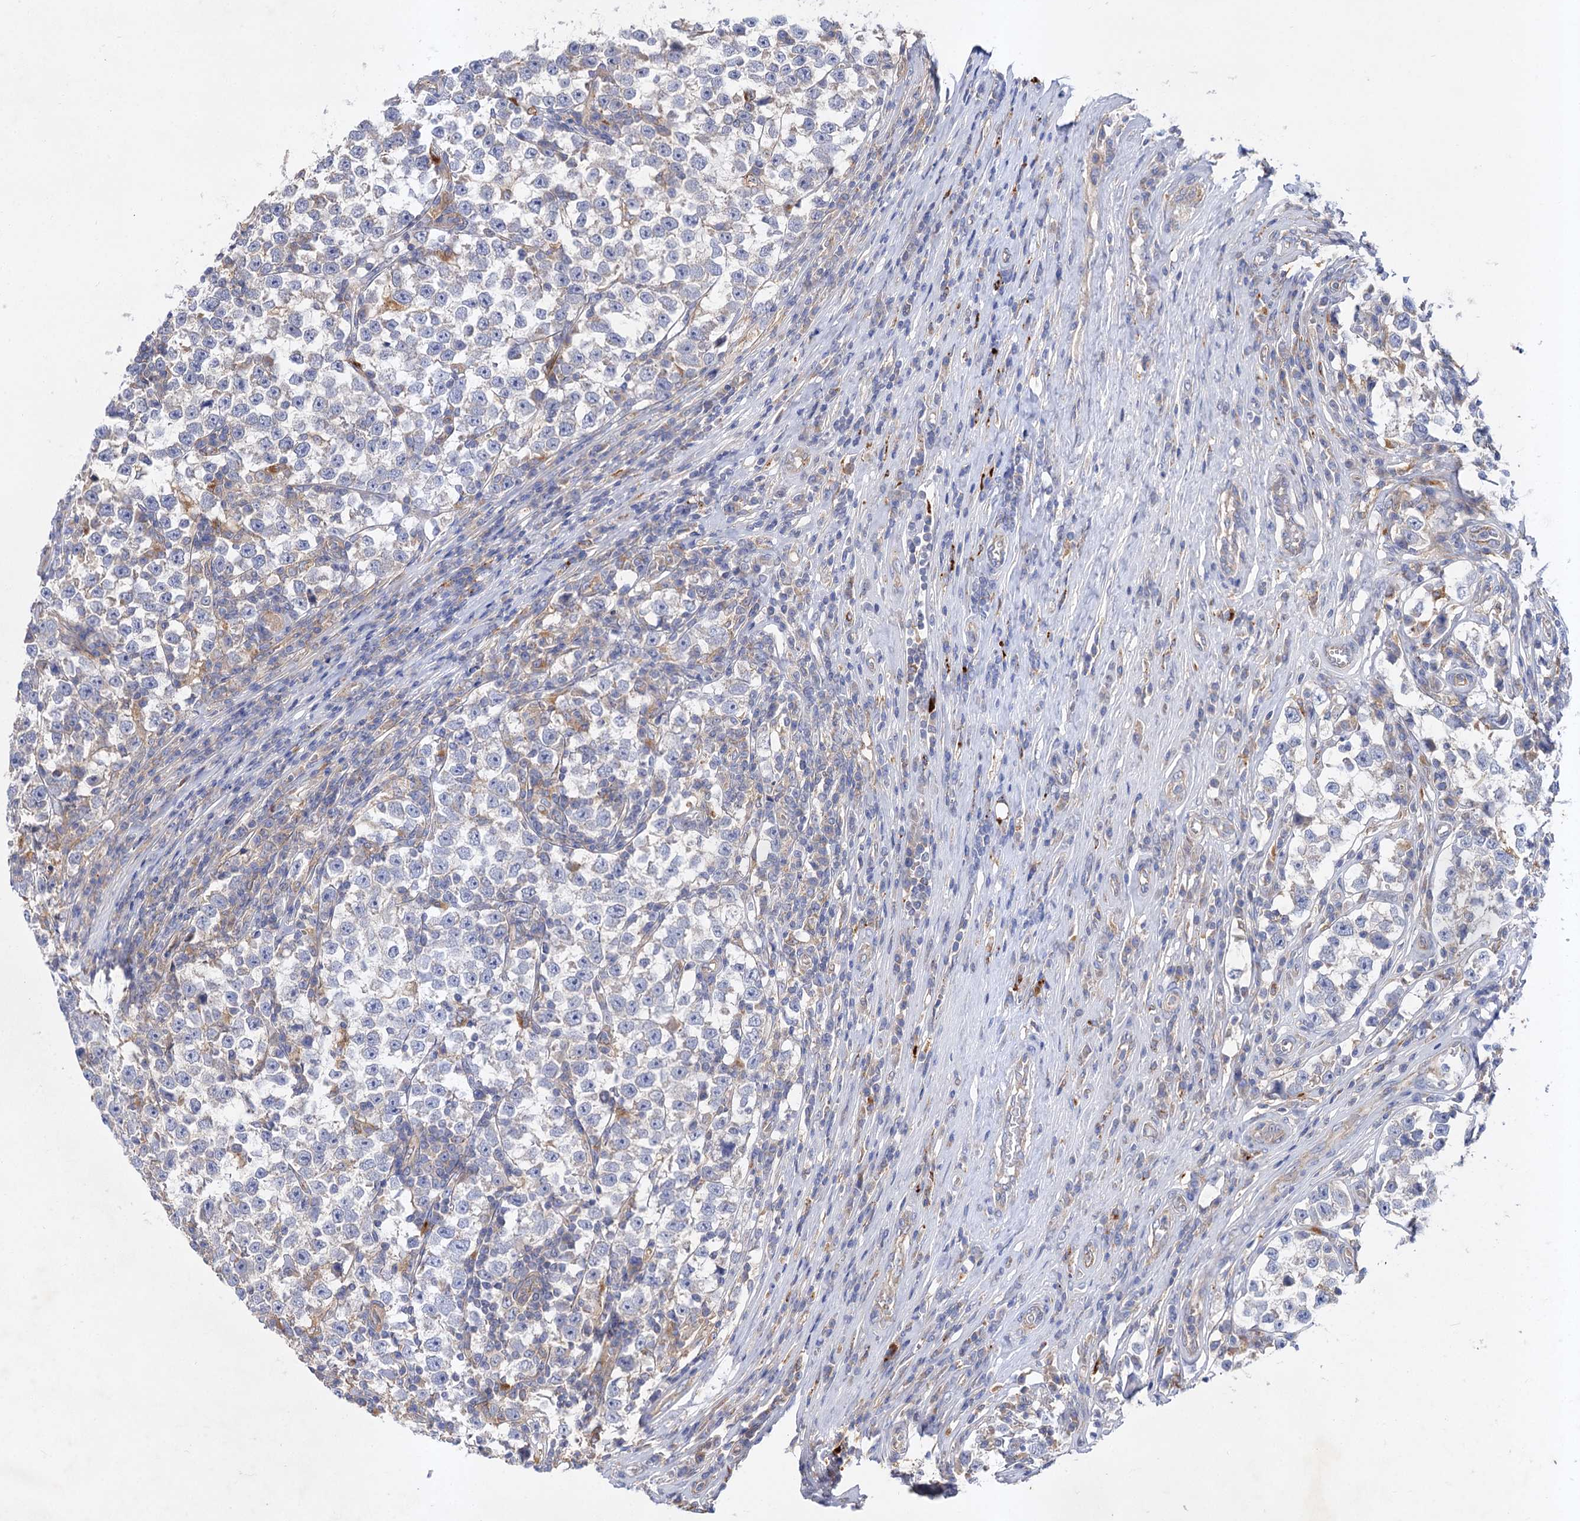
{"staining": {"intensity": "negative", "quantity": "none", "location": "none"}, "tissue": "testis cancer", "cell_type": "Tumor cells", "image_type": "cancer", "snomed": [{"axis": "morphology", "description": "Normal tissue, NOS"}, {"axis": "morphology", "description": "Seminoma, NOS"}, {"axis": "topography", "description": "Testis"}], "caption": "There is no significant staining in tumor cells of testis cancer. (DAB (3,3'-diaminobenzidine) immunohistochemistry (IHC) with hematoxylin counter stain).", "gene": "PATL1", "patient": {"sex": "male", "age": 43}}